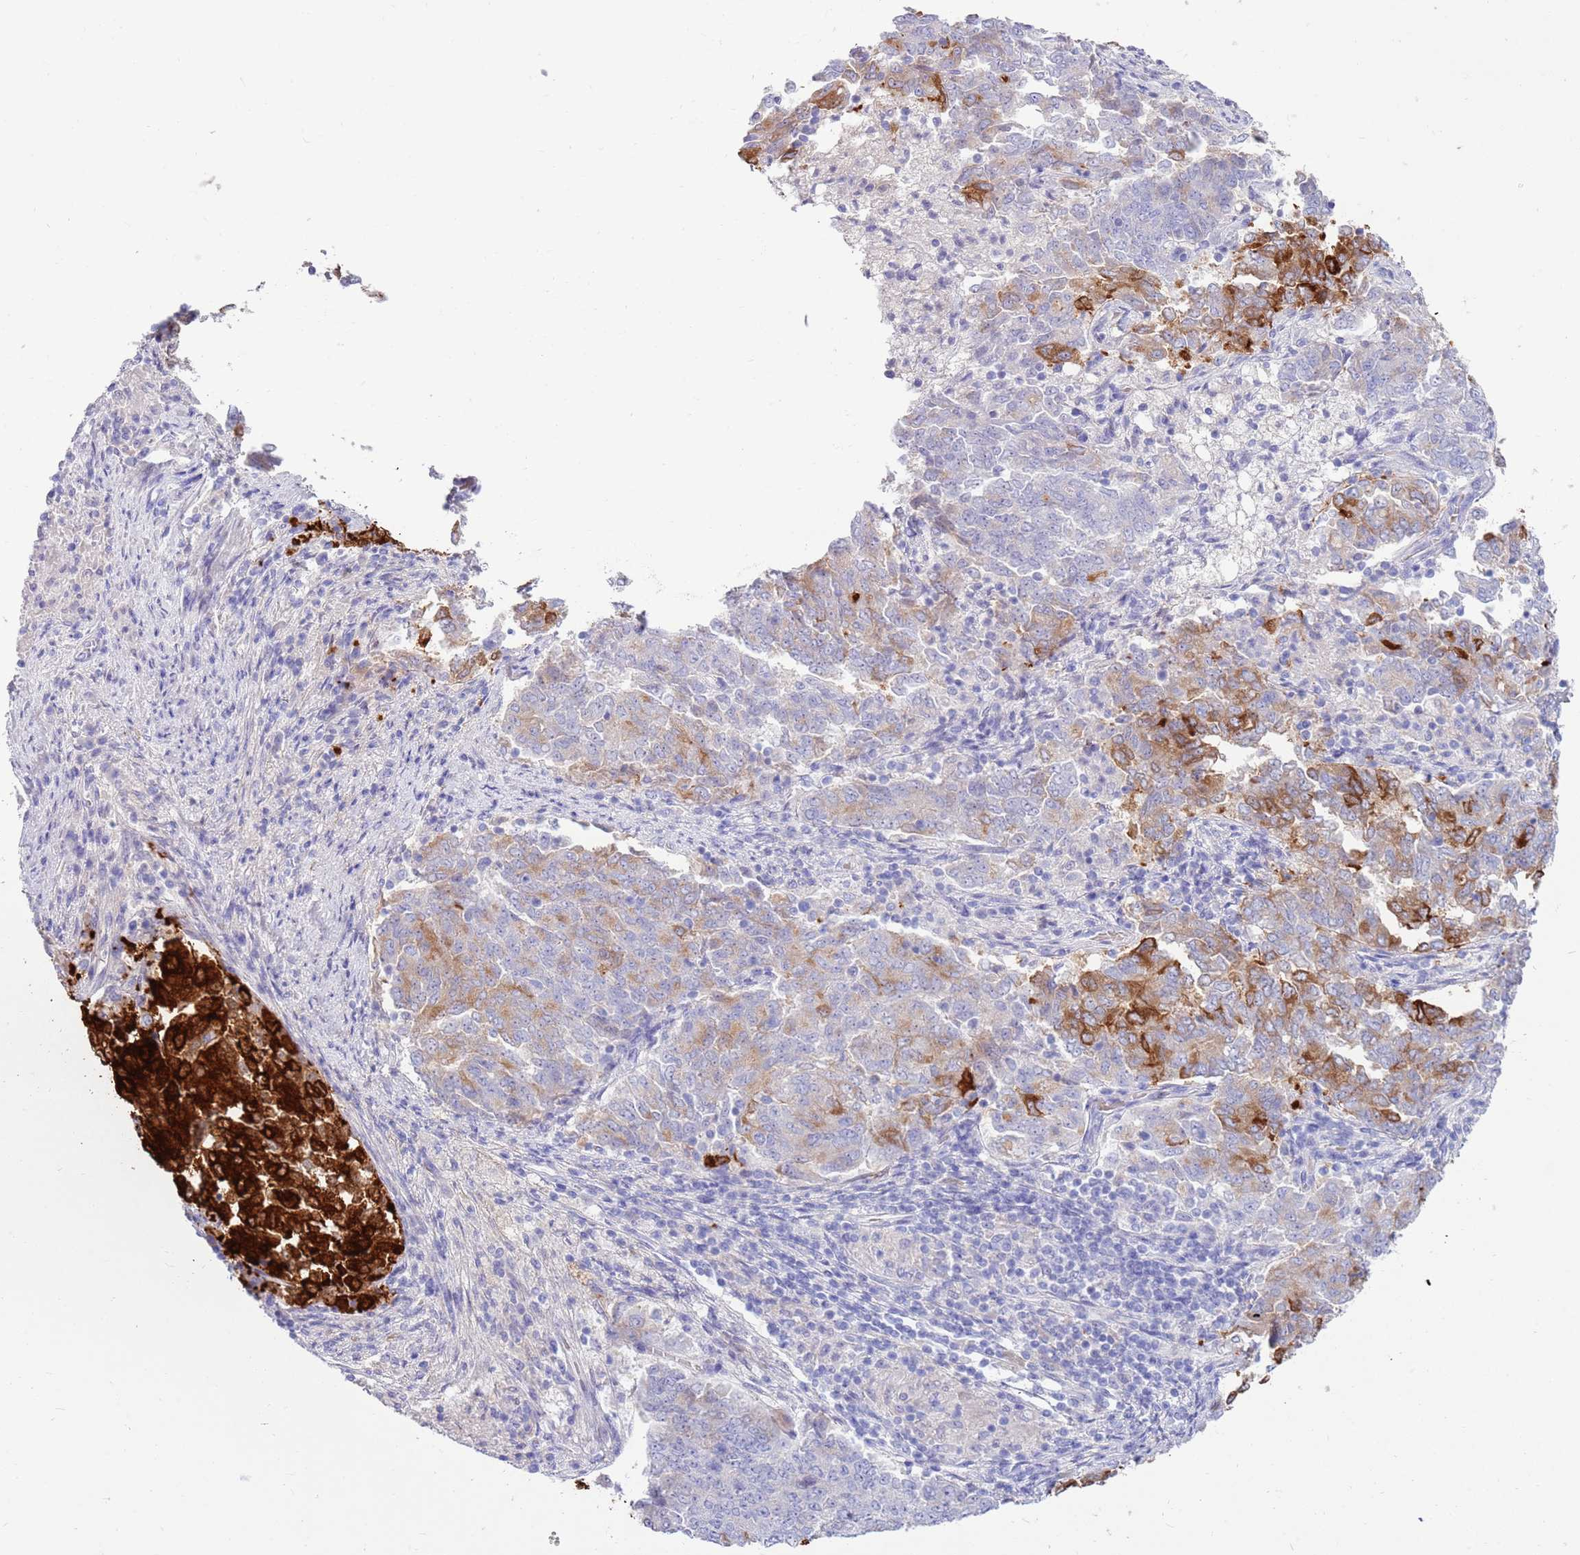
{"staining": {"intensity": "strong", "quantity": "<25%", "location": "cytoplasmic/membranous"}, "tissue": "endometrial cancer", "cell_type": "Tumor cells", "image_type": "cancer", "snomed": [{"axis": "morphology", "description": "Adenocarcinoma, NOS"}, {"axis": "topography", "description": "Endometrium"}], "caption": "The immunohistochemical stain labels strong cytoplasmic/membranous expression in tumor cells of endometrial cancer (adenocarcinoma) tissue.", "gene": "EVPLL", "patient": {"sex": "female", "age": 80}}